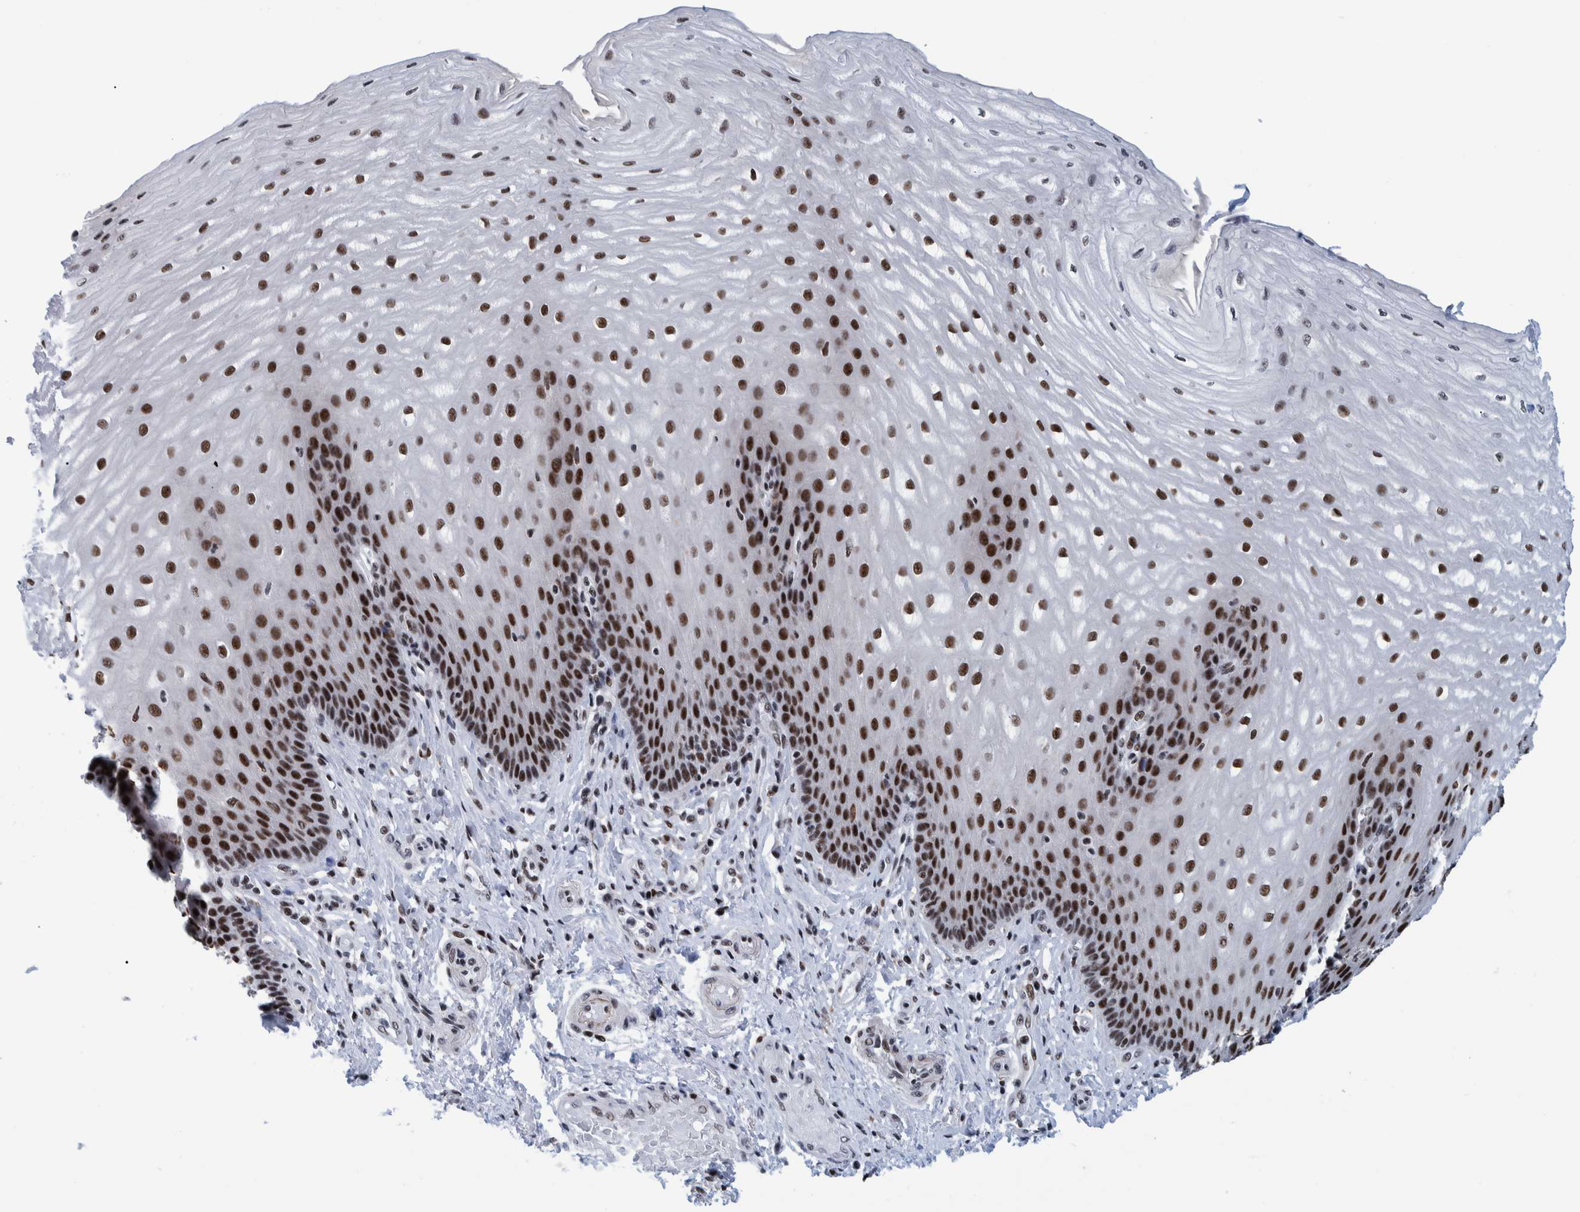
{"staining": {"intensity": "strong", "quantity": ">75%", "location": "nuclear"}, "tissue": "esophagus", "cell_type": "Squamous epithelial cells", "image_type": "normal", "snomed": [{"axis": "morphology", "description": "Normal tissue, NOS"}, {"axis": "topography", "description": "Esophagus"}], "caption": "Strong nuclear positivity is seen in approximately >75% of squamous epithelial cells in unremarkable esophagus.", "gene": "EFTUD2", "patient": {"sex": "male", "age": 54}}